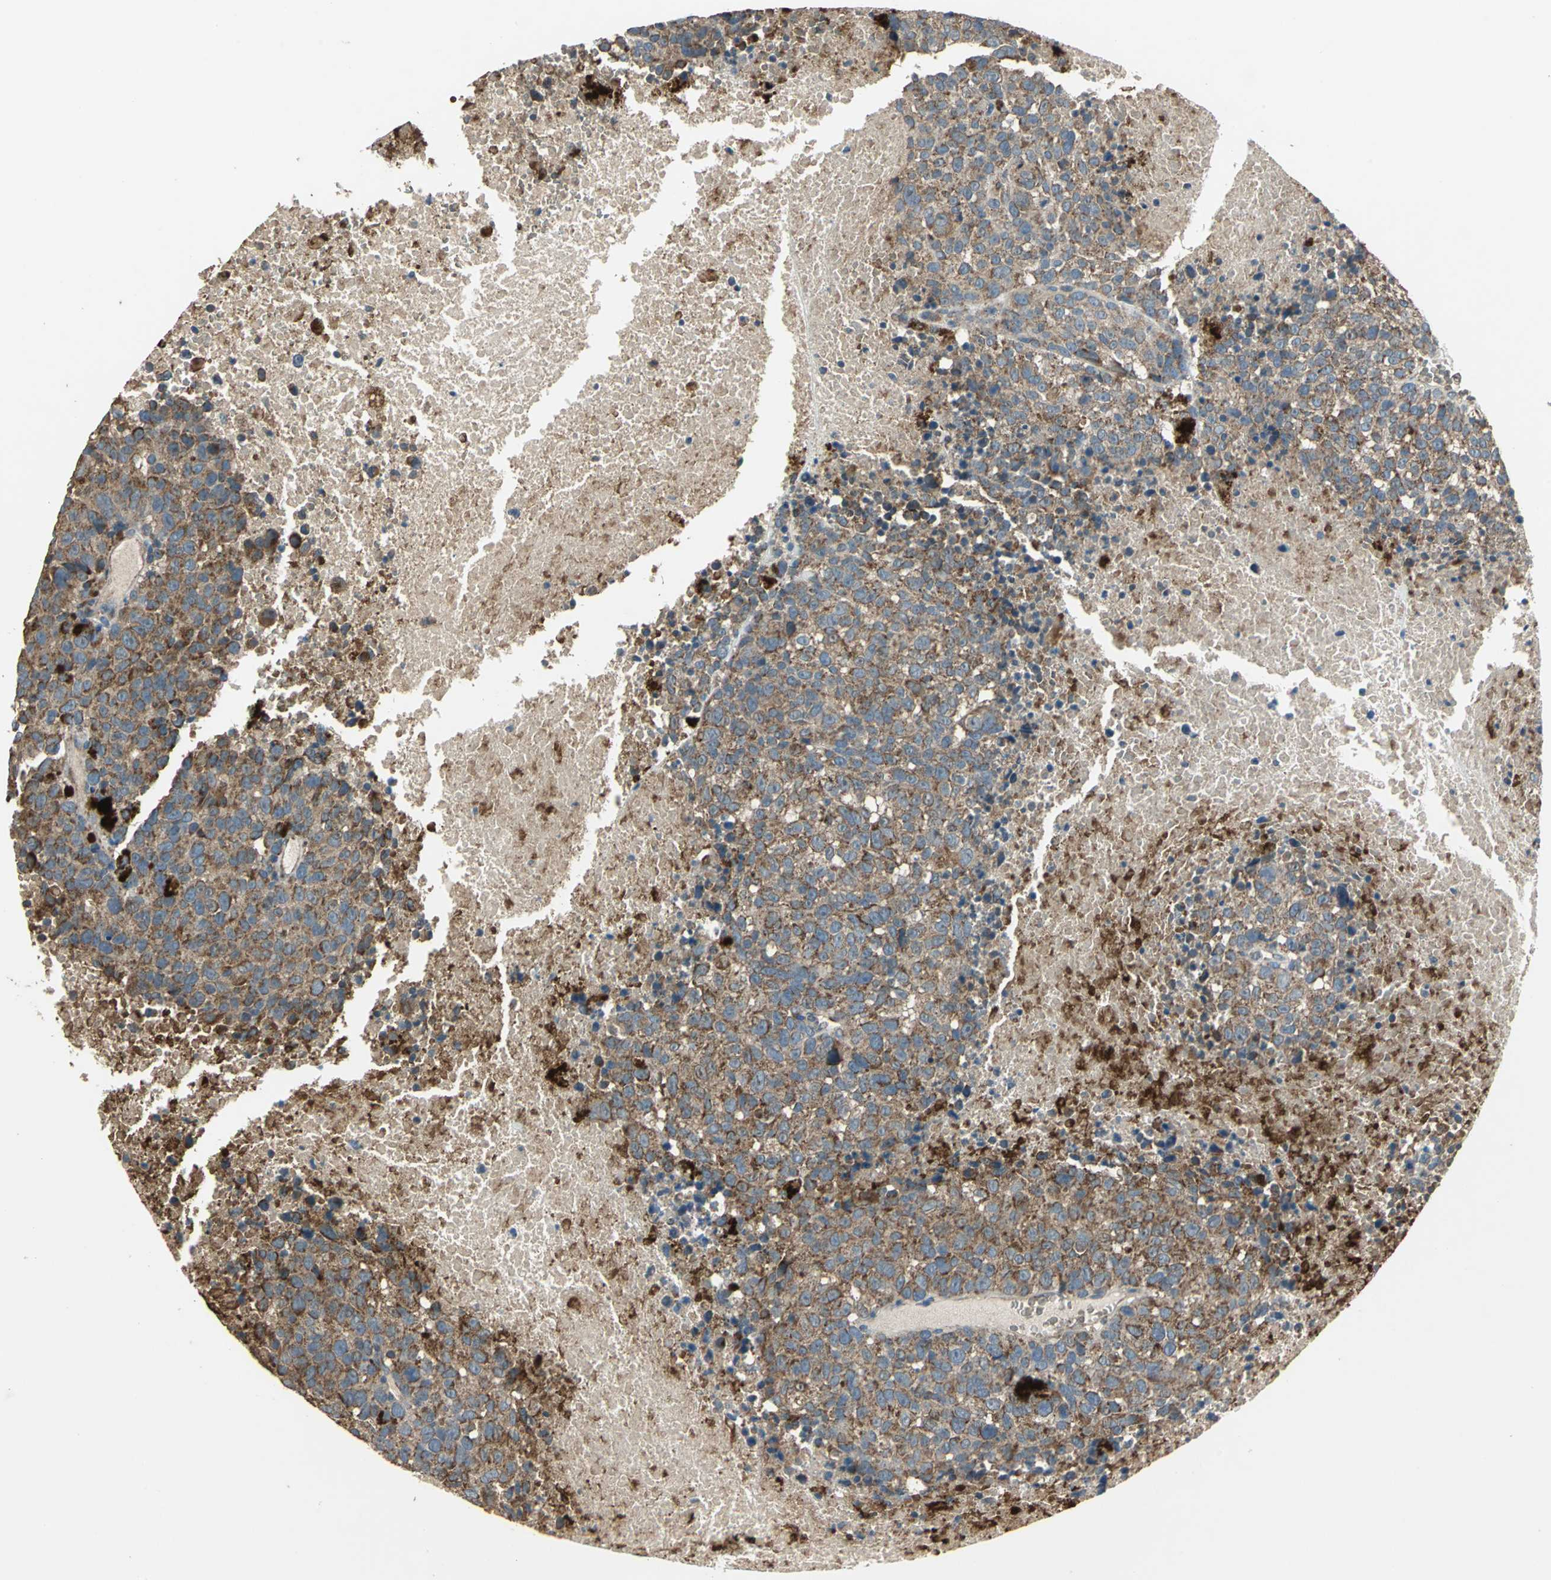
{"staining": {"intensity": "strong", "quantity": ">75%", "location": "cytoplasmic/membranous"}, "tissue": "melanoma", "cell_type": "Tumor cells", "image_type": "cancer", "snomed": [{"axis": "morphology", "description": "Malignant melanoma, Metastatic site"}, {"axis": "topography", "description": "Cerebral cortex"}], "caption": "Human melanoma stained with a brown dye exhibits strong cytoplasmic/membranous positive staining in approximately >75% of tumor cells.", "gene": "POLRMT", "patient": {"sex": "female", "age": 52}}